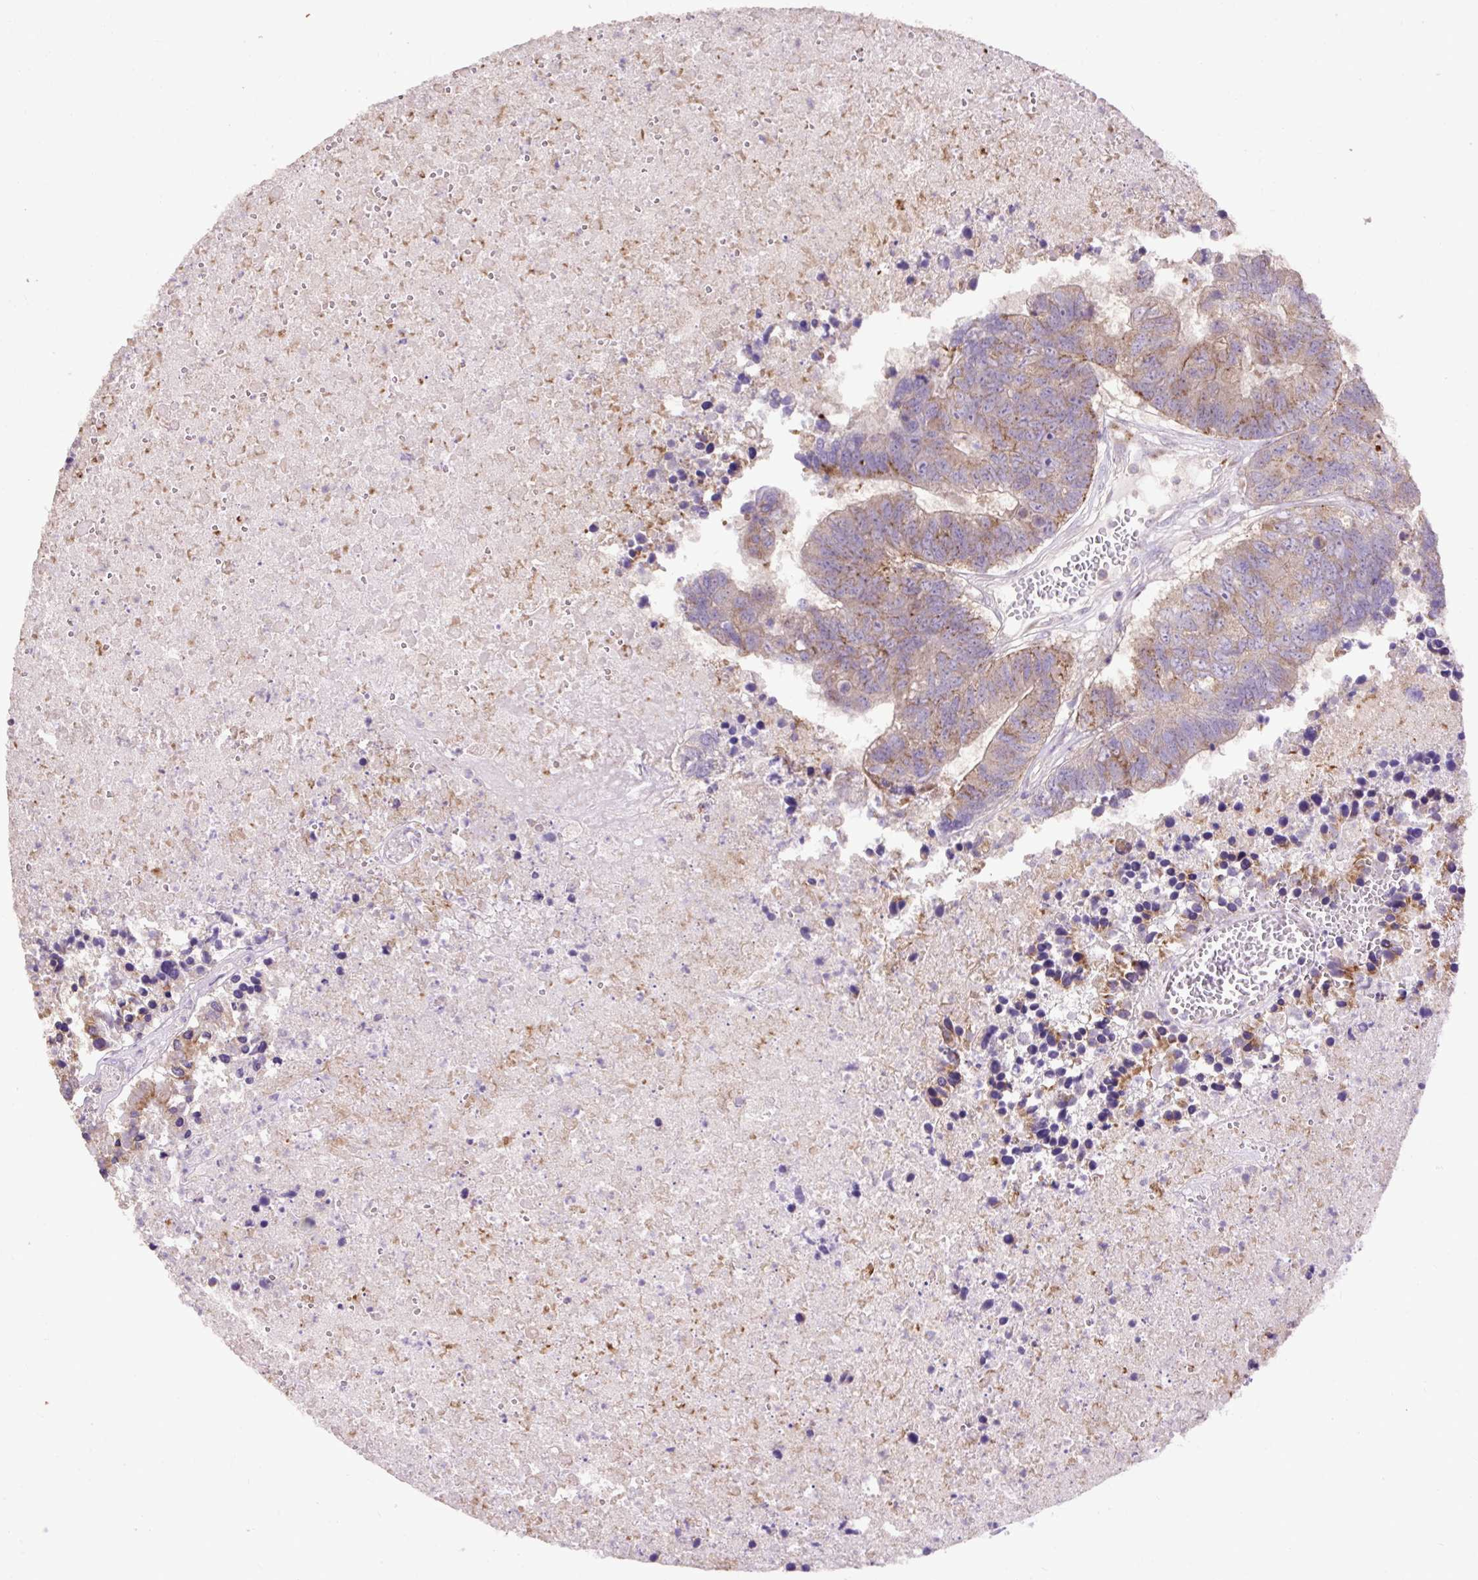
{"staining": {"intensity": "moderate", "quantity": "25%-75%", "location": "cytoplasmic/membranous"}, "tissue": "colorectal cancer", "cell_type": "Tumor cells", "image_type": "cancer", "snomed": [{"axis": "morphology", "description": "Adenocarcinoma, NOS"}, {"axis": "topography", "description": "Colon"}], "caption": "Colorectal adenocarcinoma was stained to show a protein in brown. There is medium levels of moderate cytoplasmic/membranous positivity in about 25%-75% of tumor cells.", "gene": "ABR", "patient": {"sex": "female", "age": 48}}